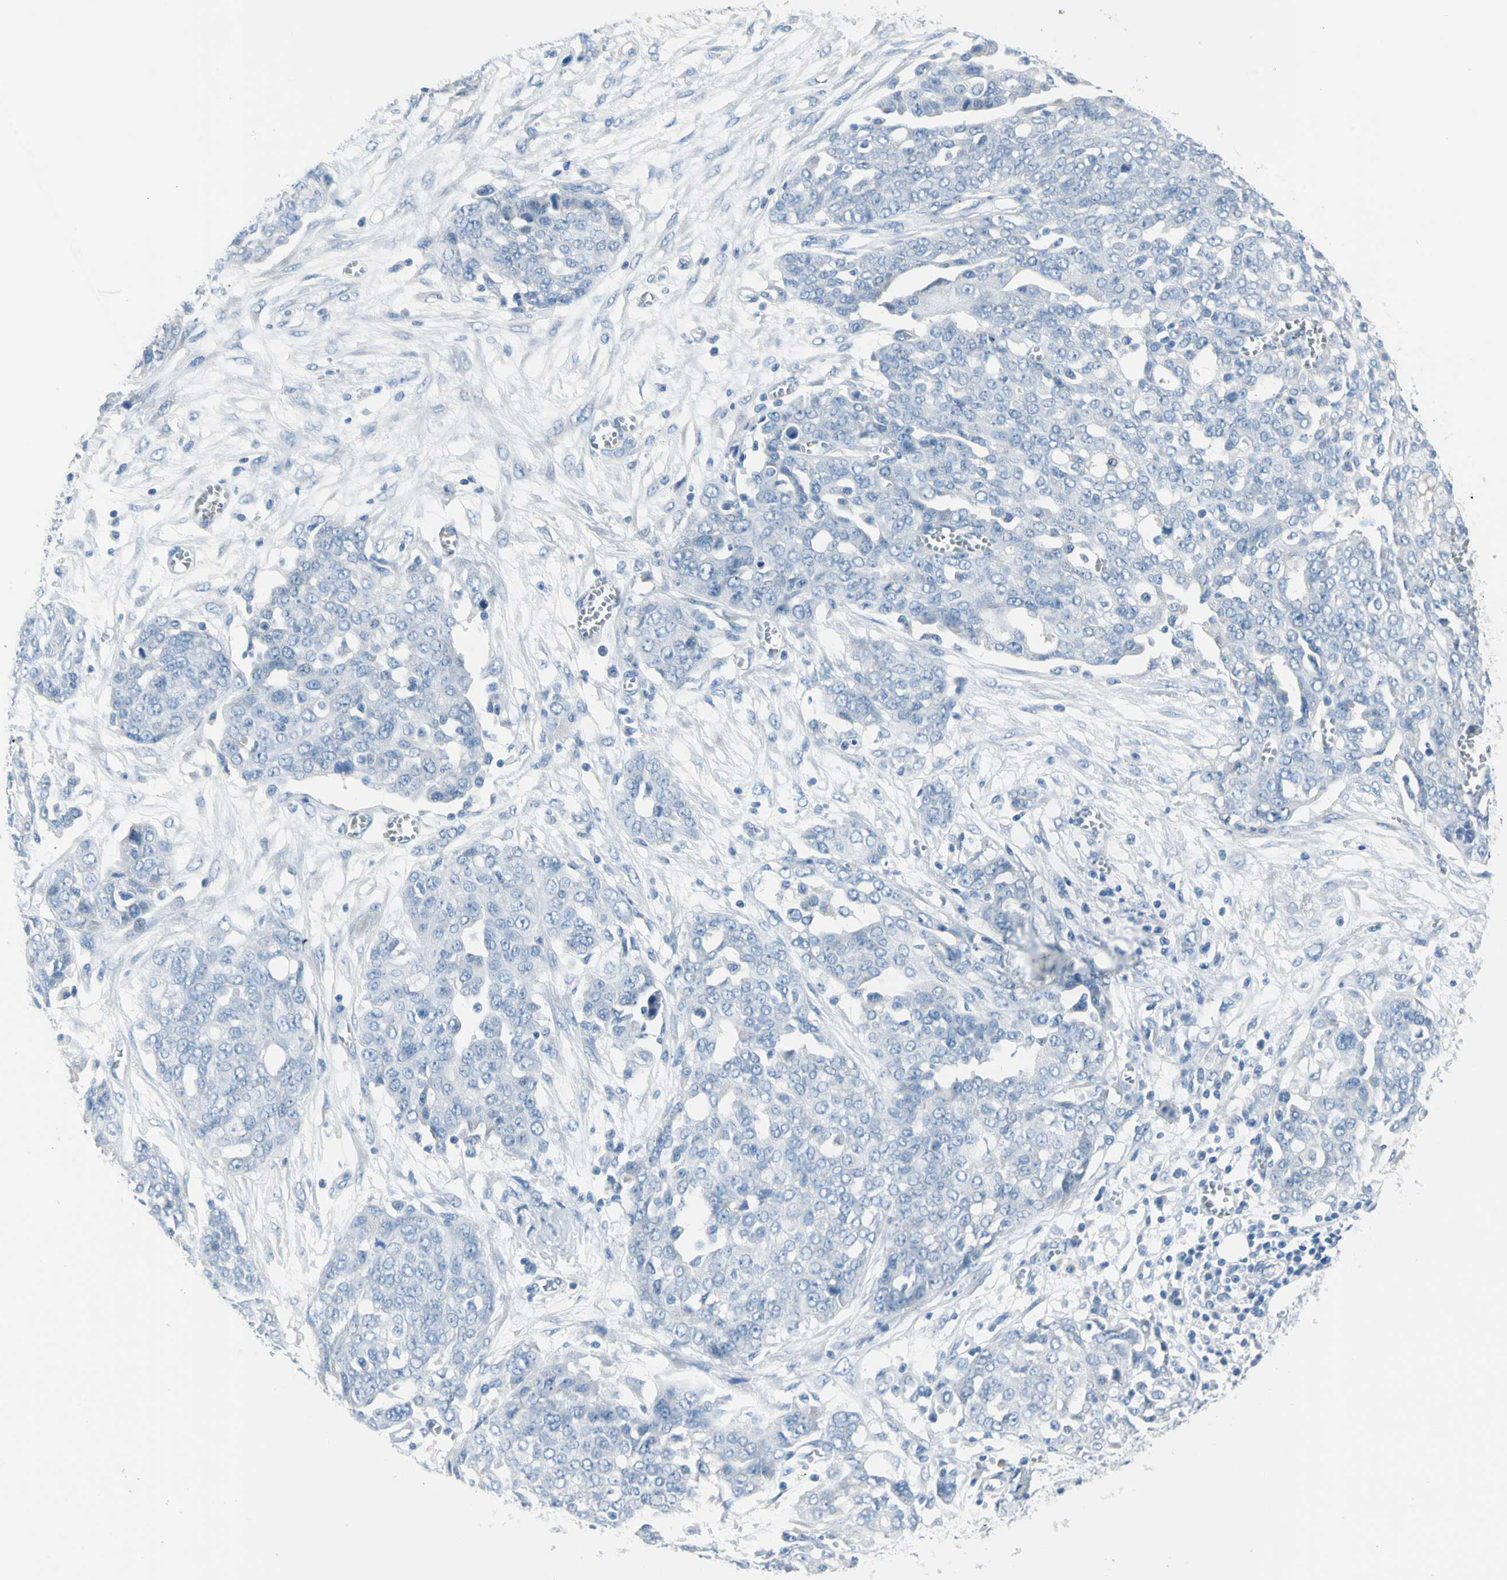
{"staining": {"intensity": "negative", "quantity": "none", "location": "none"}, "tissue": "ovarian cancer", "cell_type": "Tumor cells", "image_type": "cancer", "snomed": [{"axis": "morphology", "description": "Cystadenocarcinoma, serous, NOS"}, {"axis": "topography", "description": "Soft tissue"}, {"axis": "topography", "description": "Ovary"}], "caption": "Tumor cells are negative for protein expression in human ovarian cancer.", "gene": "TPO", "patient": {"sex": "female", "age": 57}}